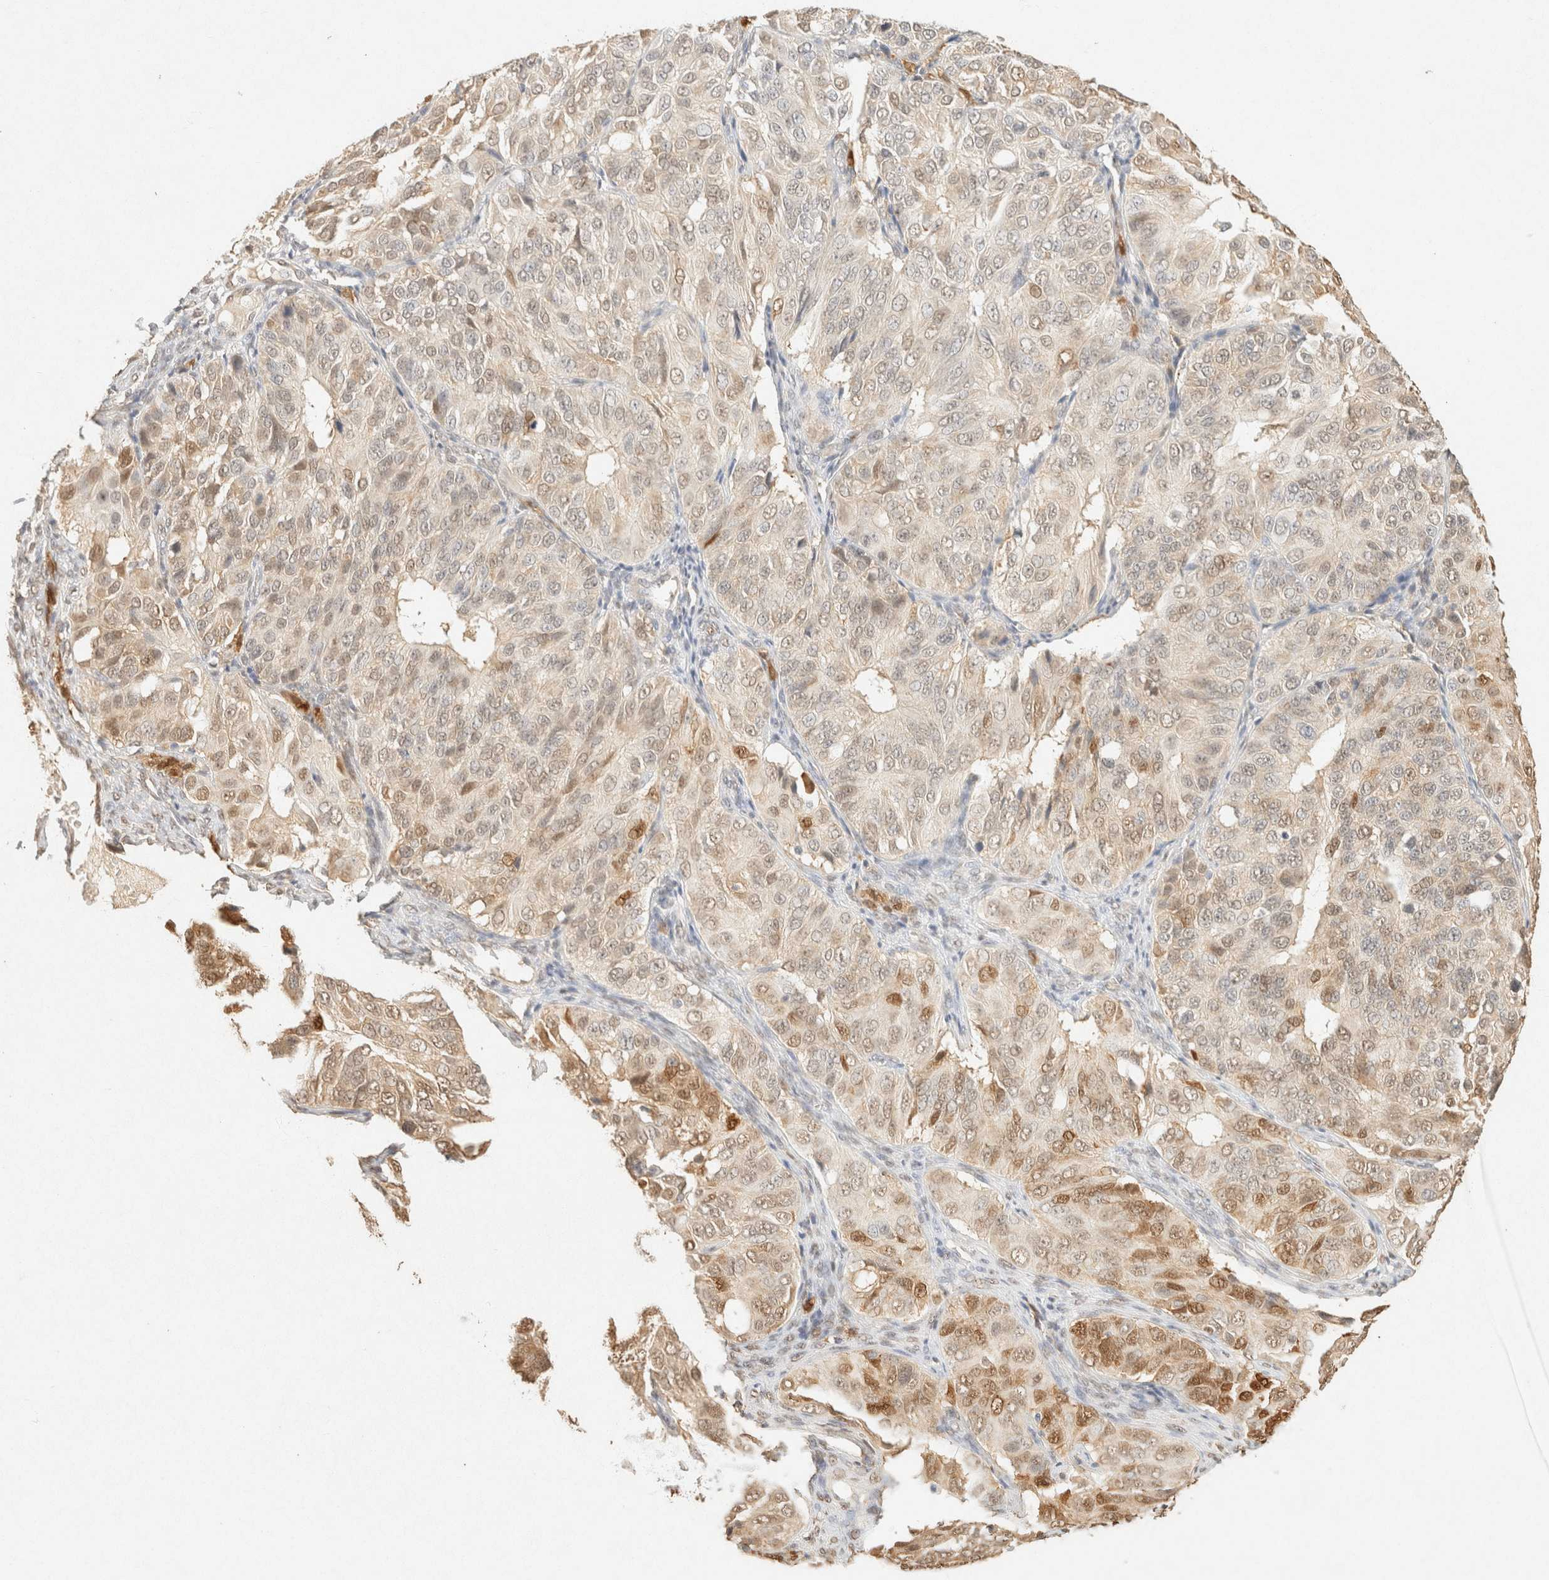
{"staining": {"intensity": "moderate", "quantity": "25%-75%", "location": "nuclear"}, "tissue": "ovarian cancer", "cell_type": "Tumor cells", "image_type": "cancer", "snomed": [{"axis": "morphology", "description": "Carcinoma, endometroid"}, {"axis": "topography", "description": "Ovary"}], "caption": "The photomicrograph shows staining of endometroid carcinoma (ovarian), revealing moderate nuclear protein positivity (brown color) within tumor cells.", "gene": "S100A13", "patient": {"sex": "female", "age": 51}}